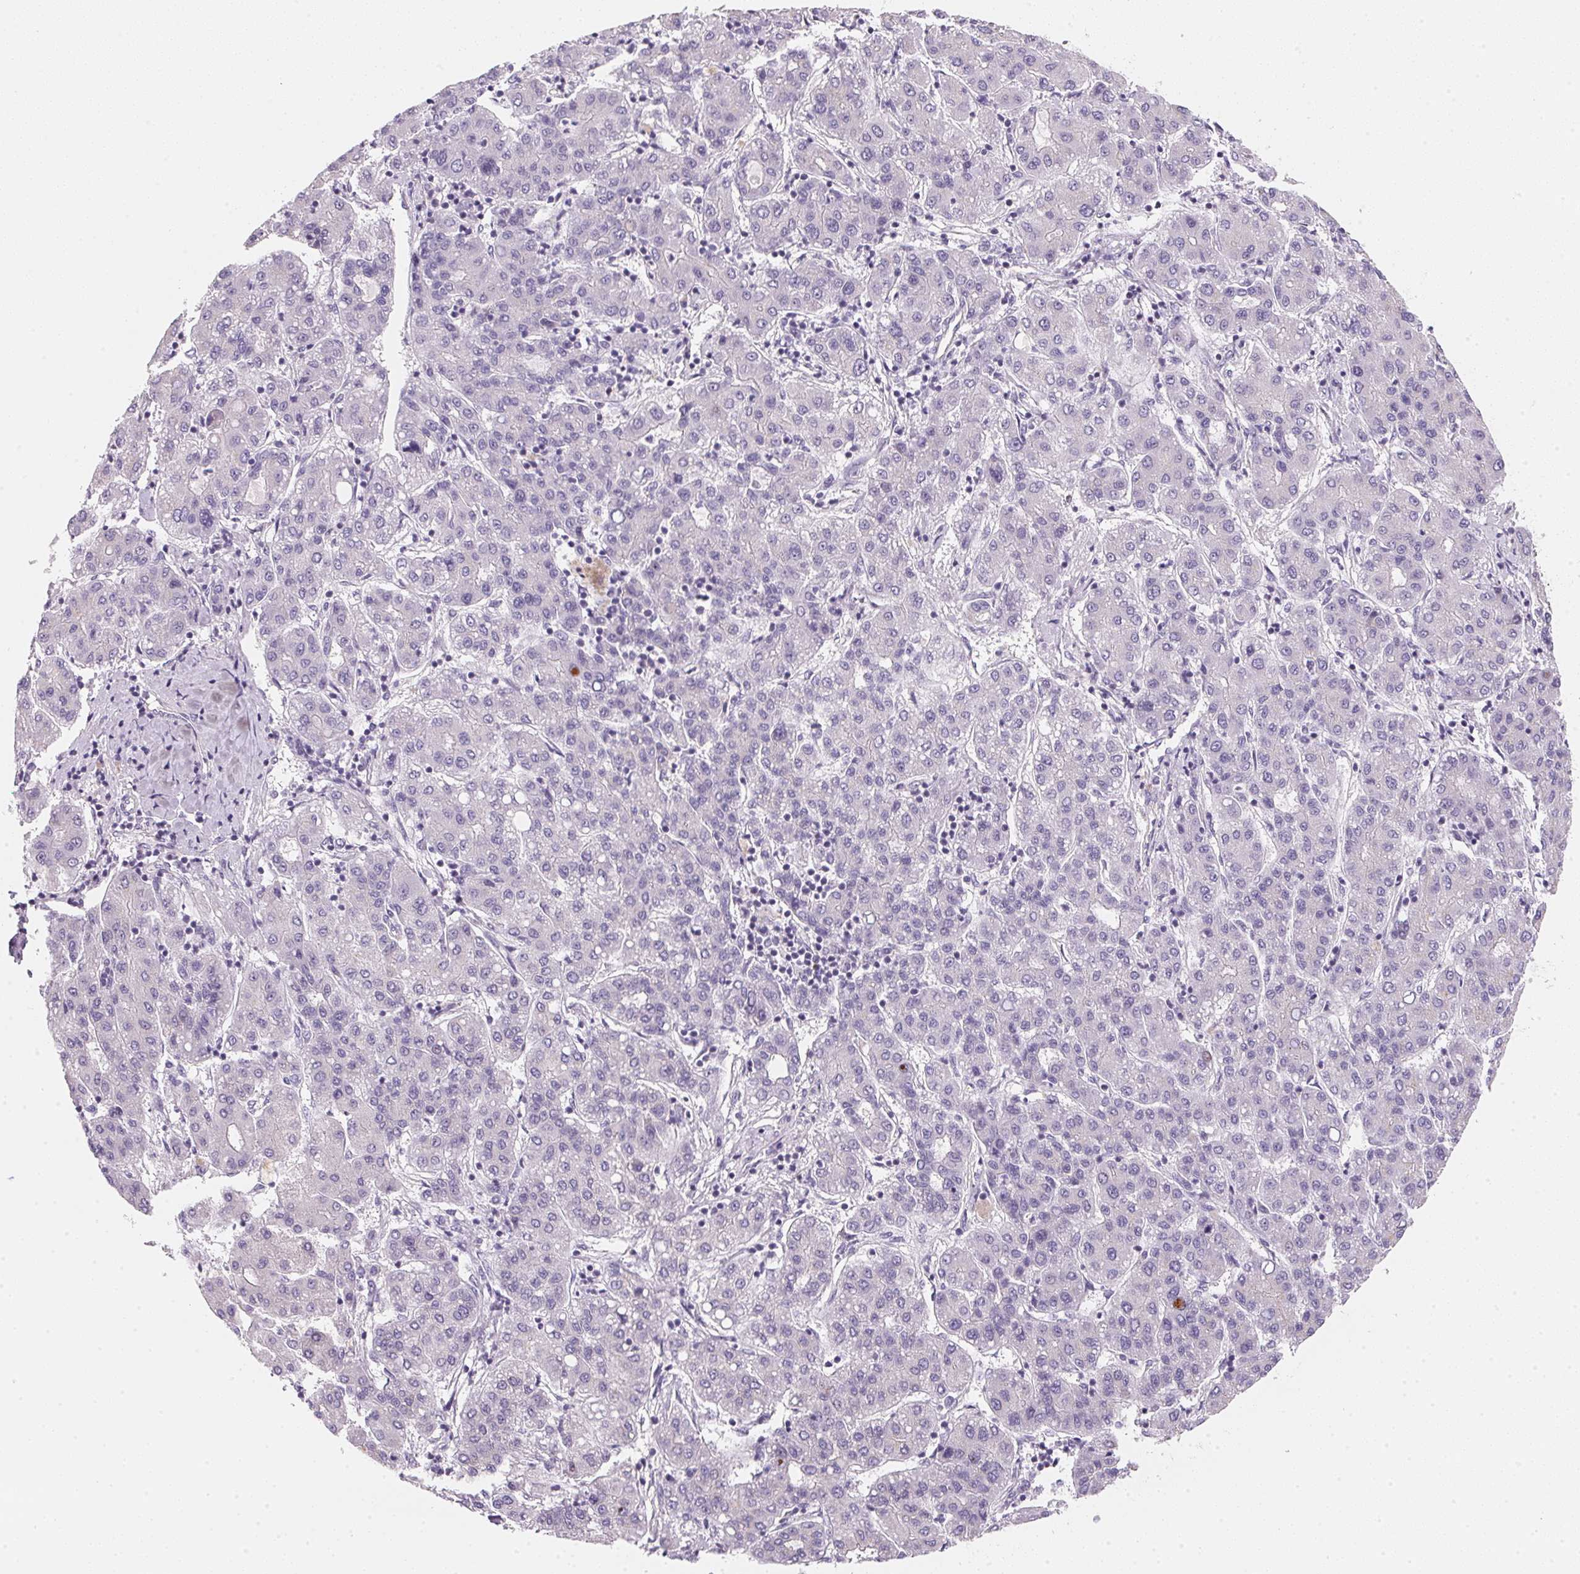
{"staining": {"intensity": "negative", "quantity": "none", "location": "none"}, "tissue": "liver cancer", "cell_type": "Tumor cells", "image_type": "cancer", "snomed": [{"axis": "morphology", "description": "Carcinoma, Hepatocellular, NOS"}, {"axis": "topography", "description": "Liver"}], "caption": "The photomicrograph displays no staining of tumor cells in liver cancer (hepatocellular carcinoma).", "gene": "GIPC2", "patient": {"sex": "male", "age": 65}}